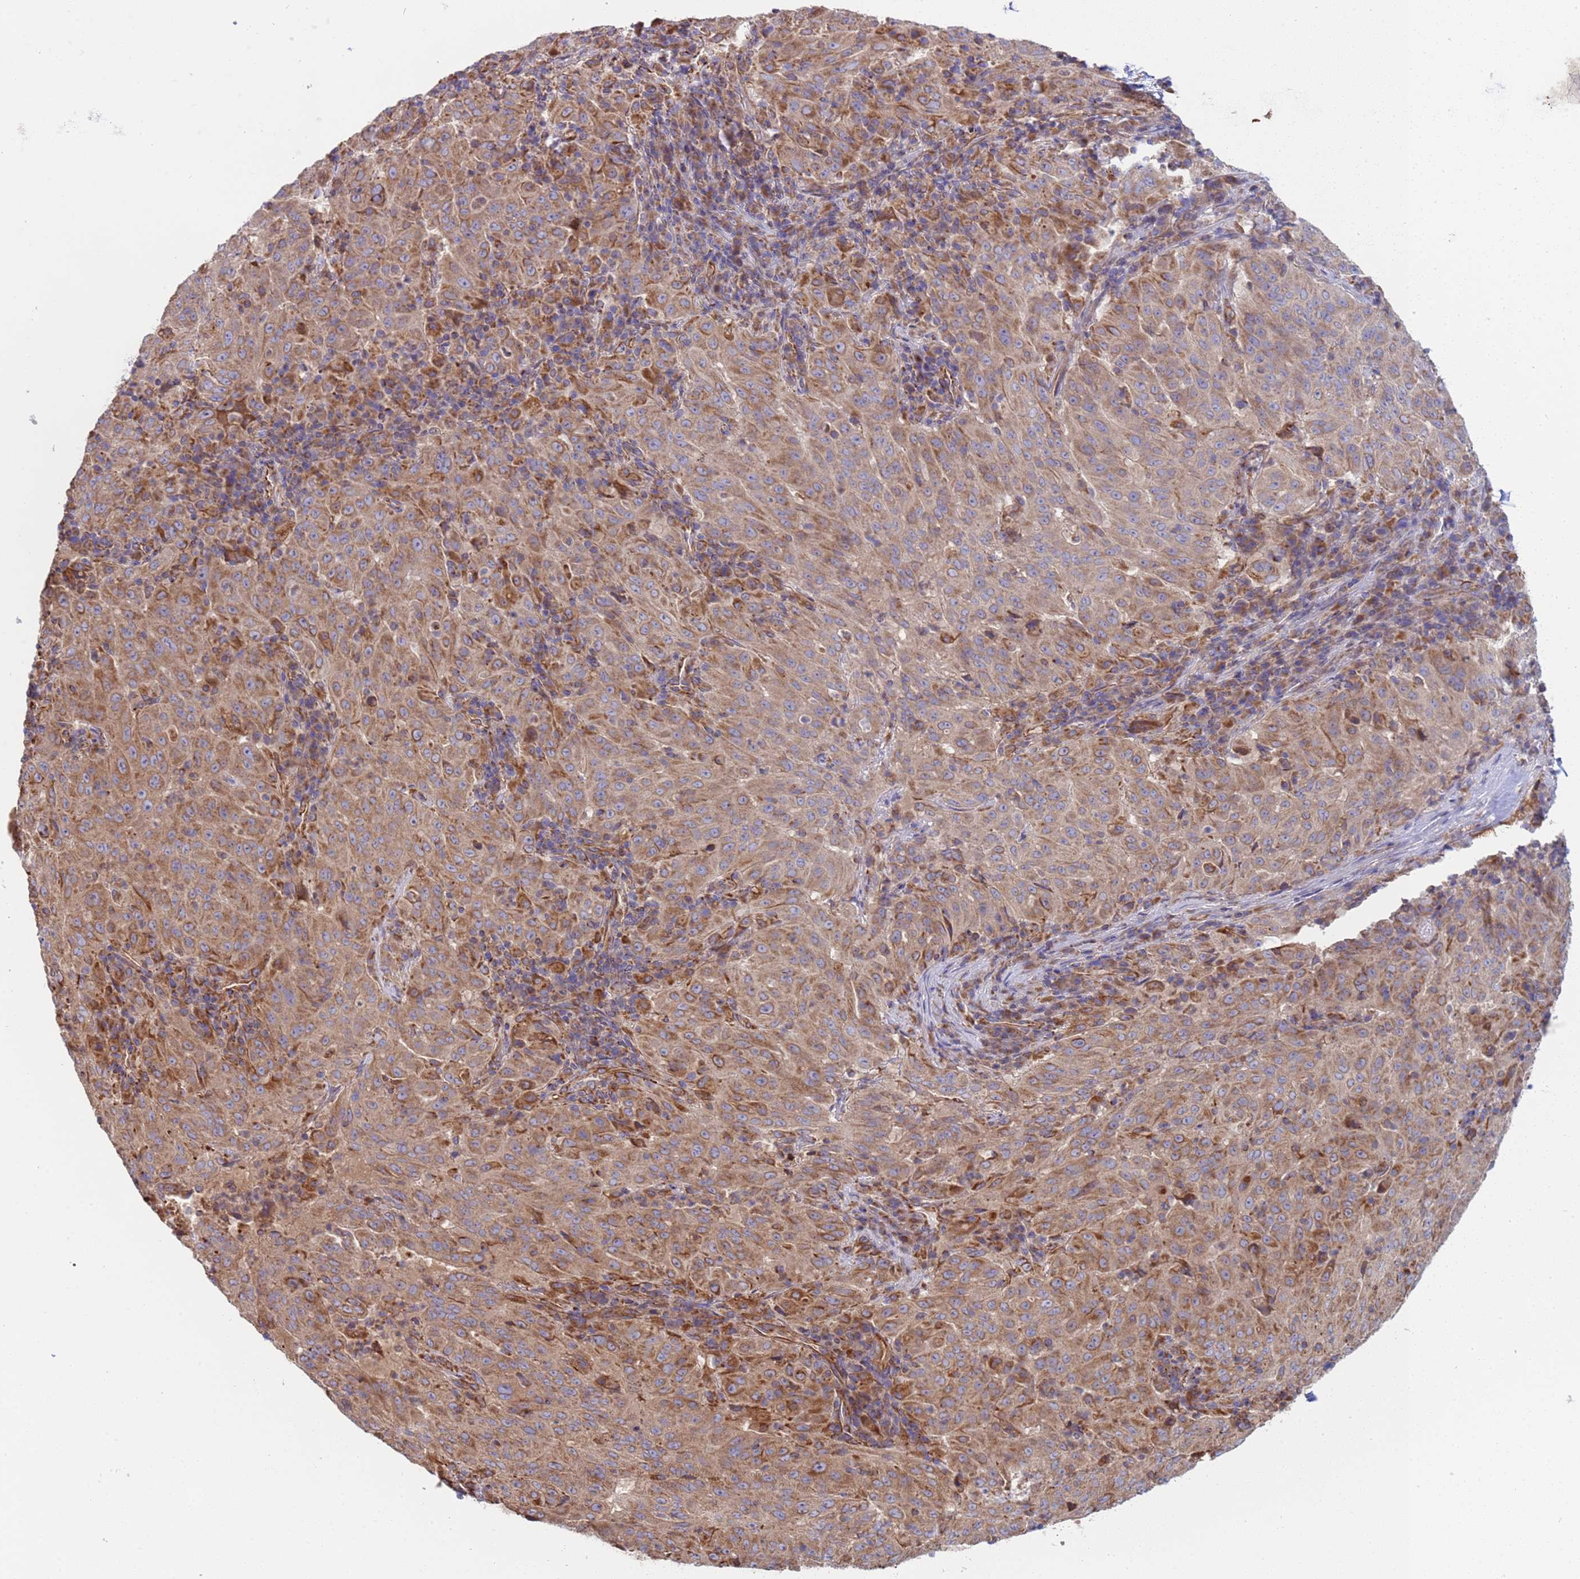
{"staining": {"intensity": "moderate", "quantity": ">75%", "location": "cytoplasmic/membranous"}, "tissue": "pancreatic cancer", "cell_type": "Tumor cells", "image_type": "cancer", "snomed": [{"axis": "morphology", "description": "Adenocarcinoma, NOS"}, {"axis": "topography", "description": "Pancreas"}], "caption": "The histopathology image reveals staining of pancreatic cancer, revealing moderate cytoplasmic/membranous protein positivity (brown color) within tumor cells.", "gene": "NUDT12", "patient": {"sex": "male", "age": 63}}